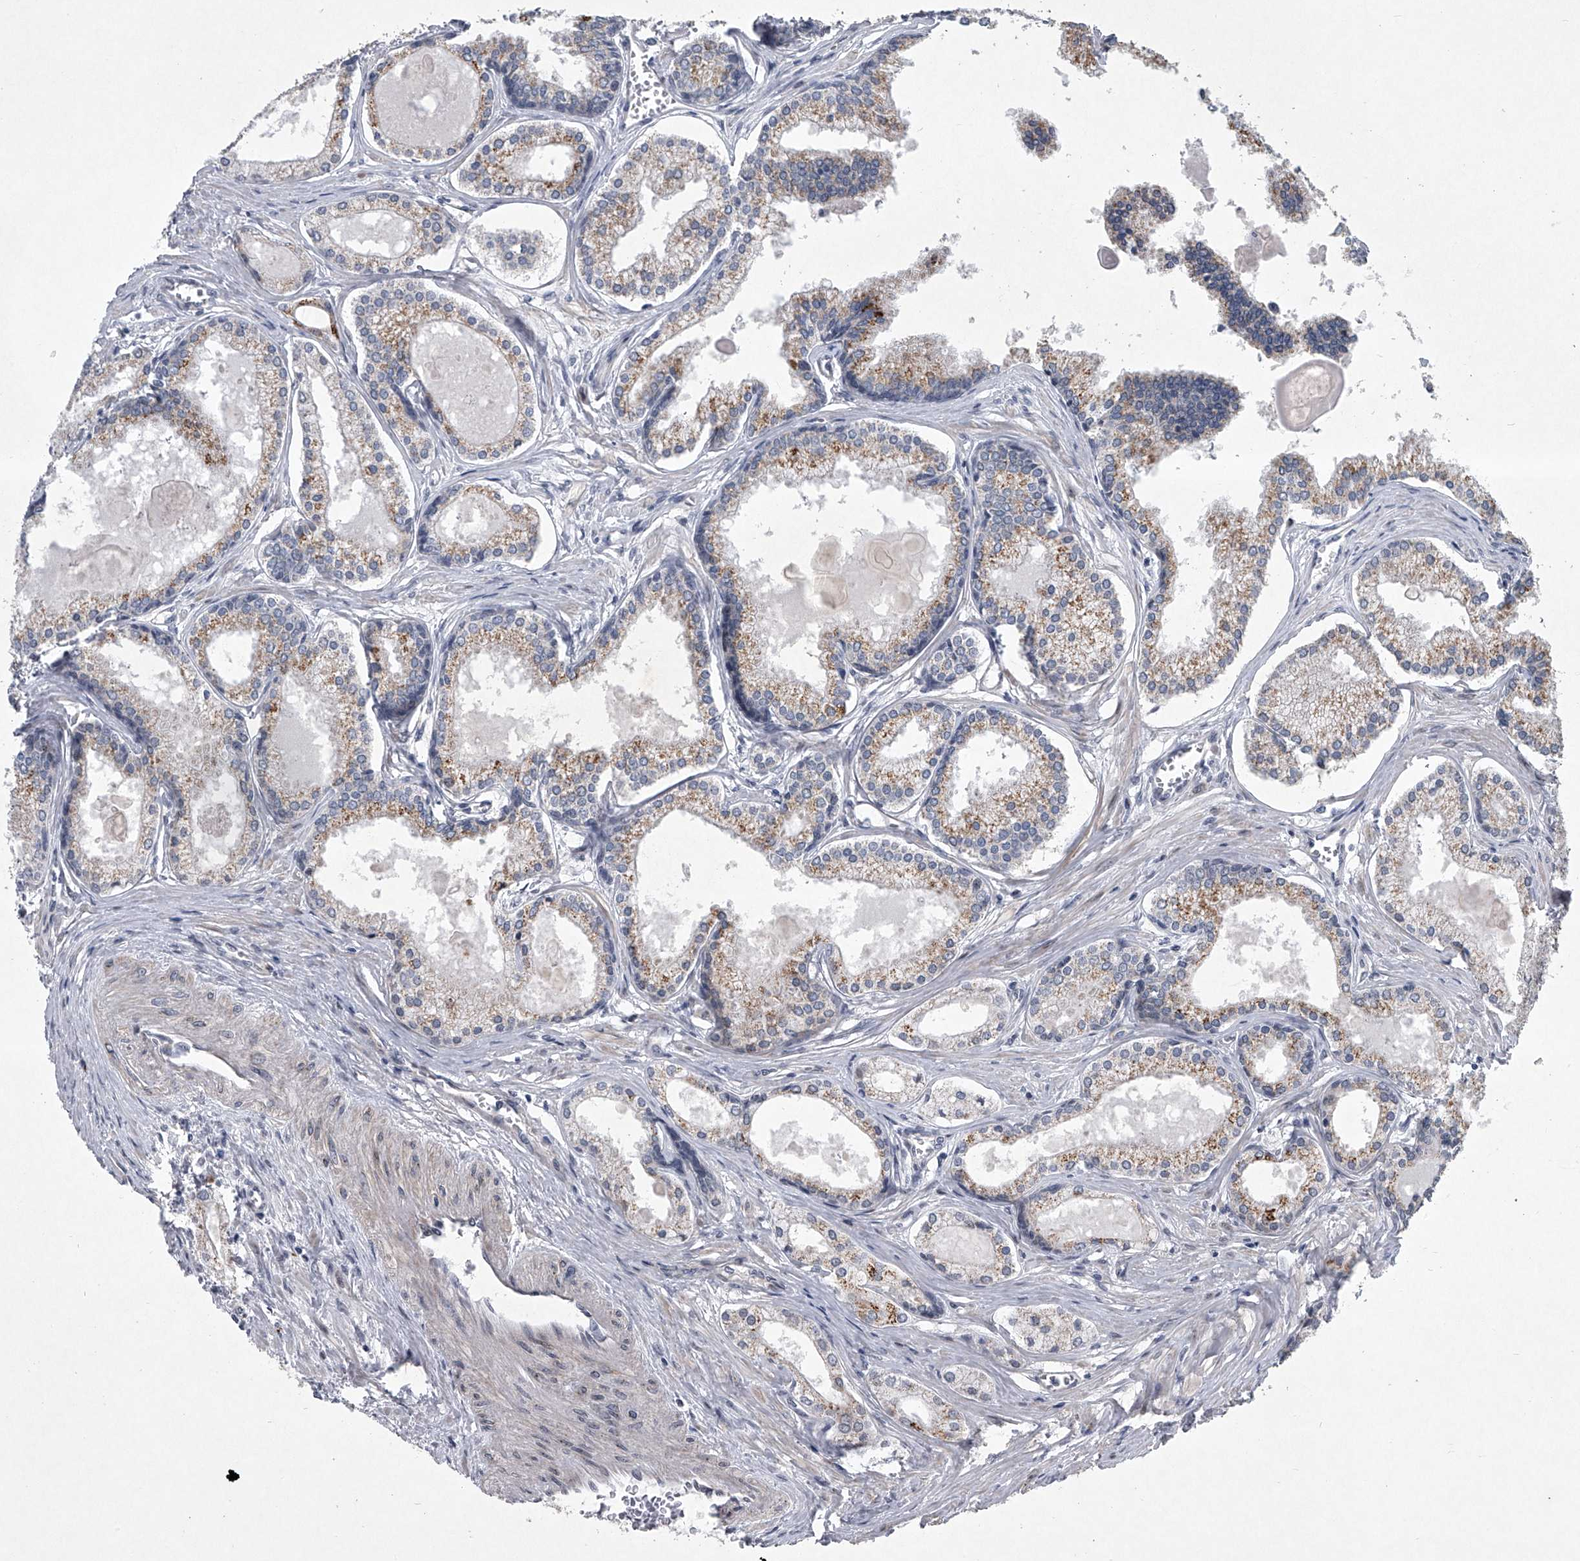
{"staining": {"intensity": "moderate", "quantity": "25%-75%", "location": "cytoplasmic/membranous"}, "tissue": "prostate cancer", "cell_type": "Tumor cells", "image_type": "cancer", "snomed": [{"axis": "morphology", "description": "Adenocarcinoma, High grade"}, {"axis": "topography", "description": "Prostate"}], "caption": "Moderate cytoplasmic/membranous protein staining is identified in approximately 25%-75% of tumor cells in adenocarcinoma (high-grade) (prostate).", "gene": "MLLT1", "patient": {"sex": "male", "age": 68}}